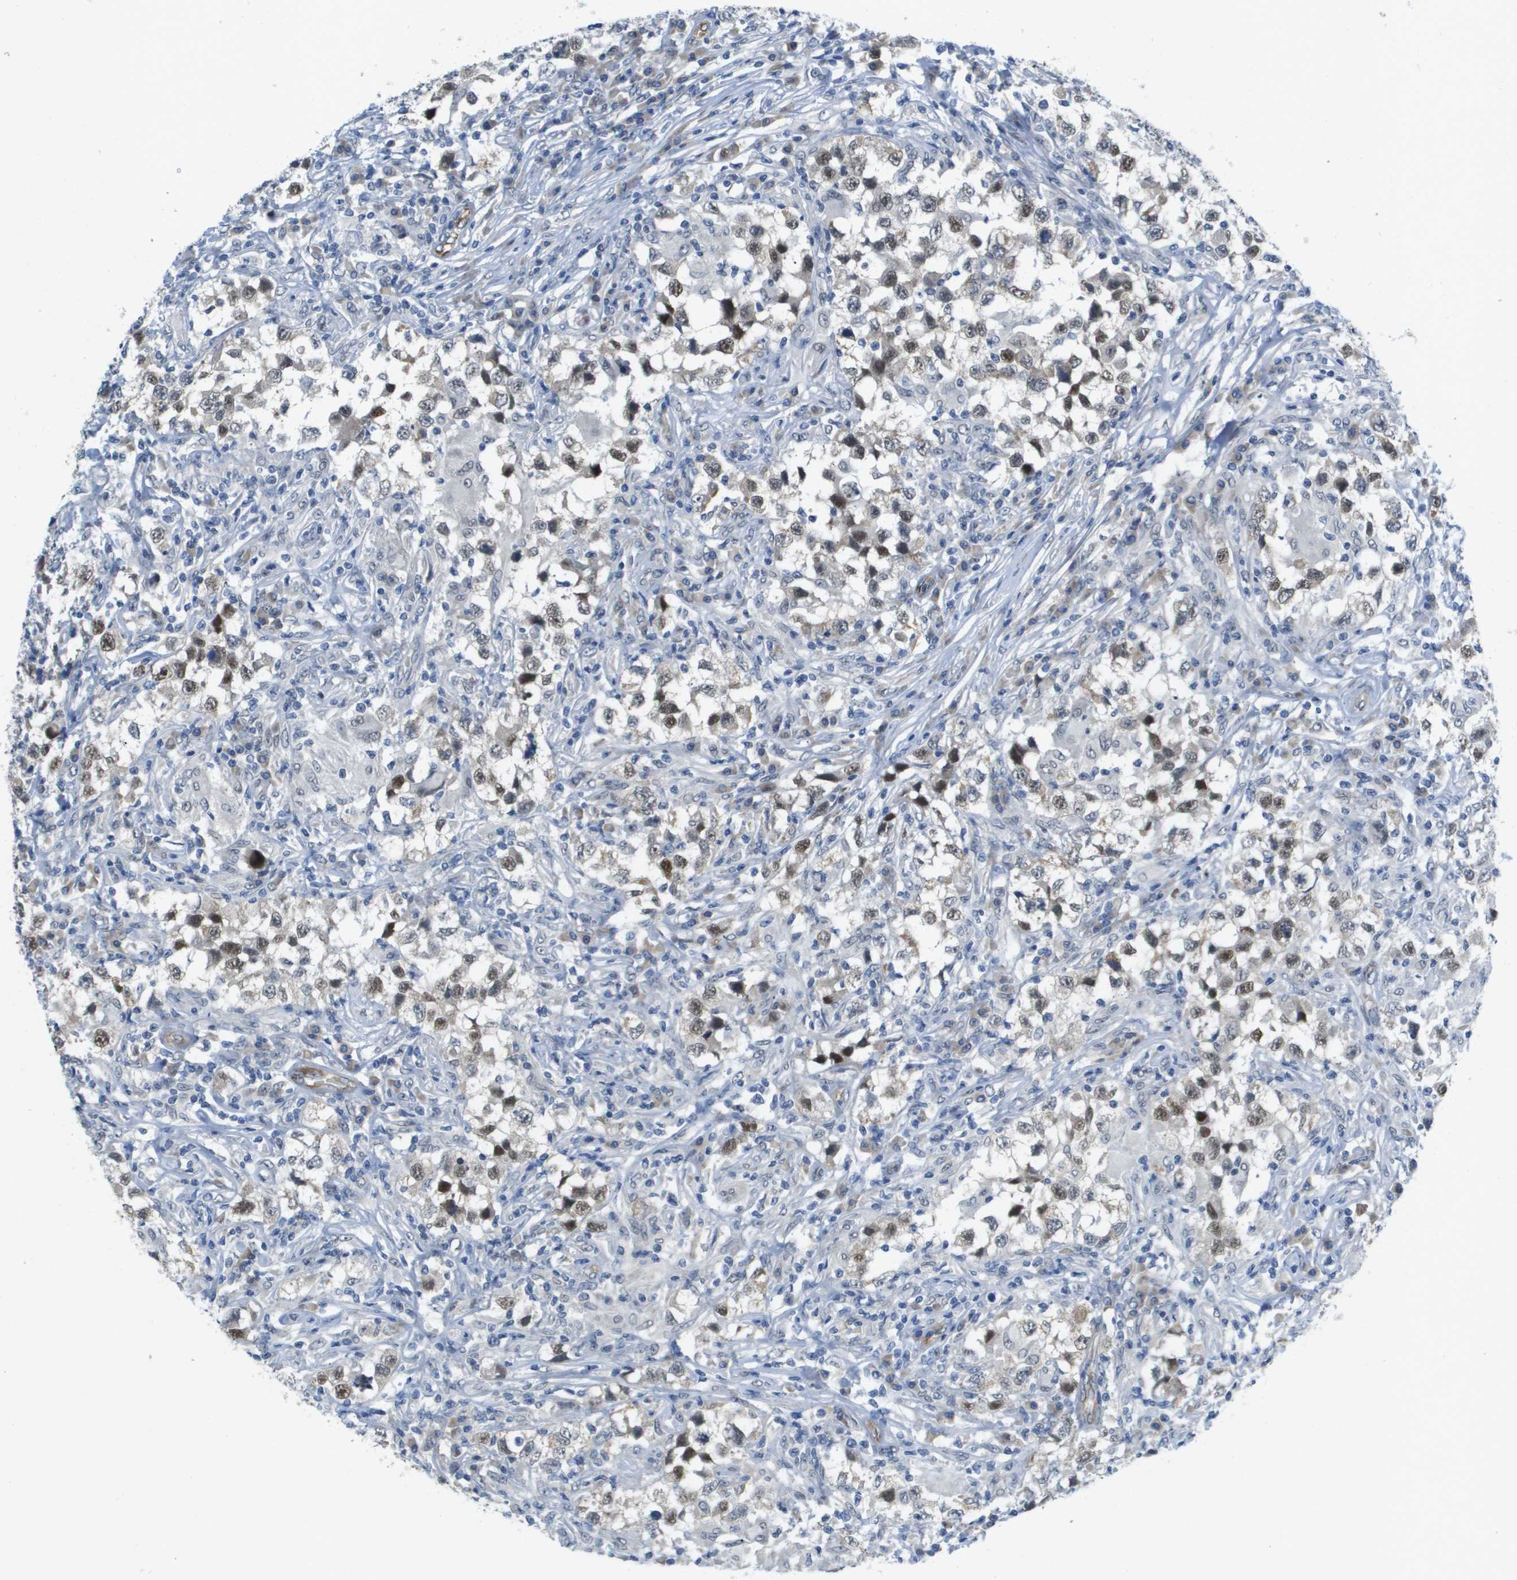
{"staining": {"intensity": "moderate", "quantity": ">75%", "location": "nuclear"}, "tissue": "testis cancer", "cell_type": "Tumor cells", "image_type": "cancer", "snomed": [{"axis": "morphology", "description": "Carcinoma, Embryonal, NOS"}, {"axis": "topography", "description": "Testis"}], "caption": "A brown stain shows moderate nuclear positivity of a protein in embryonal carcinoma (testis) tumor cells.", "gene": "ARID1B", "patient": {"sex": "male", "age": 21}}